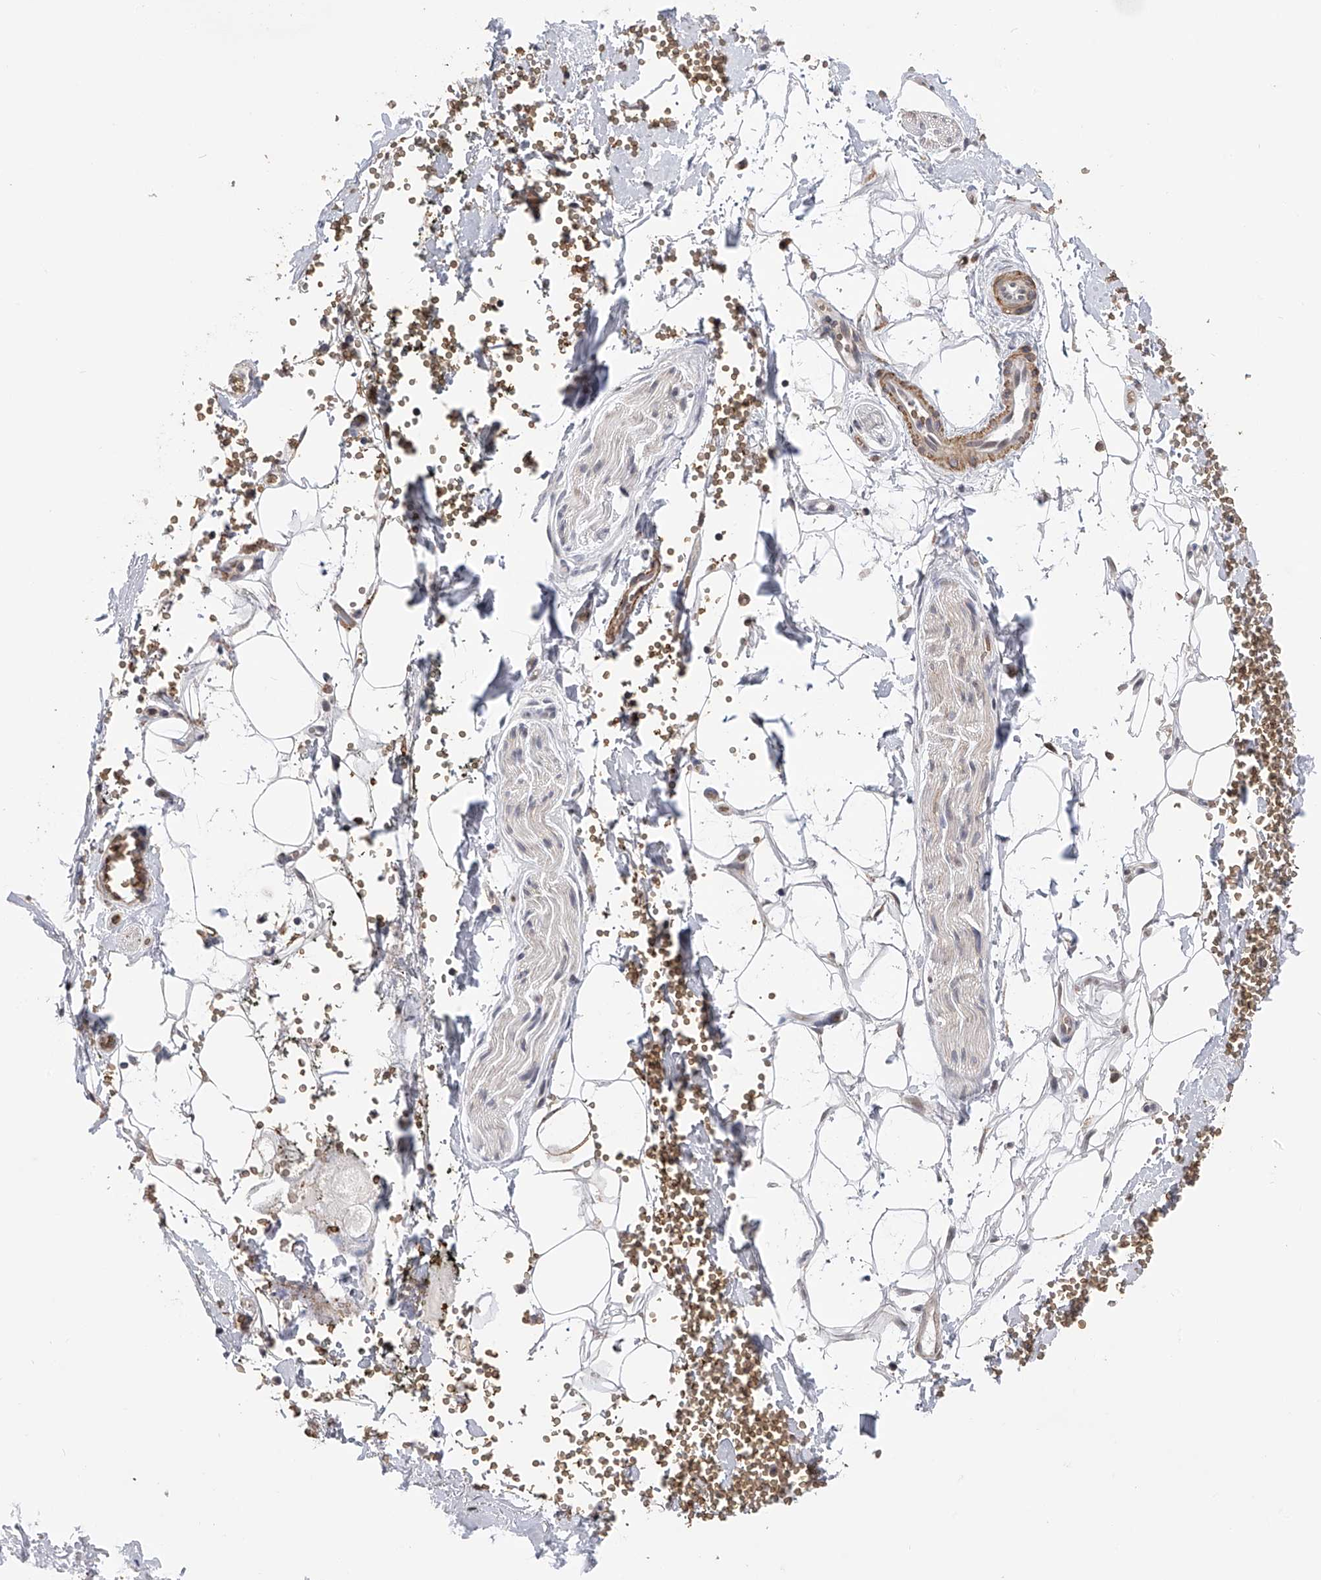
{"staining": {"intensity": "negative", "quantity": "none", "location": "none"}, "tissue": "adipose tissue", "cell_type": "Adipocytes", "image_type": "normal", "snomed": [{"axis": "morphology", "description": "Normal tissue, NOS"}, {"axis": "morphology", "description": "Adenocarcinoma, NOS"}, {"axis": "topography", "description": "Pancreas"}, {"axis": "topography", "description": "Peripheral nerve tissue"}], "caption": "Adipose tissue was stained to show a protein in brown. There is no significant expression in adipocytes. Nuclei are stained in blue.", "gene": "SPOCK1", "patient": {"sex": "male", "age": 59}}